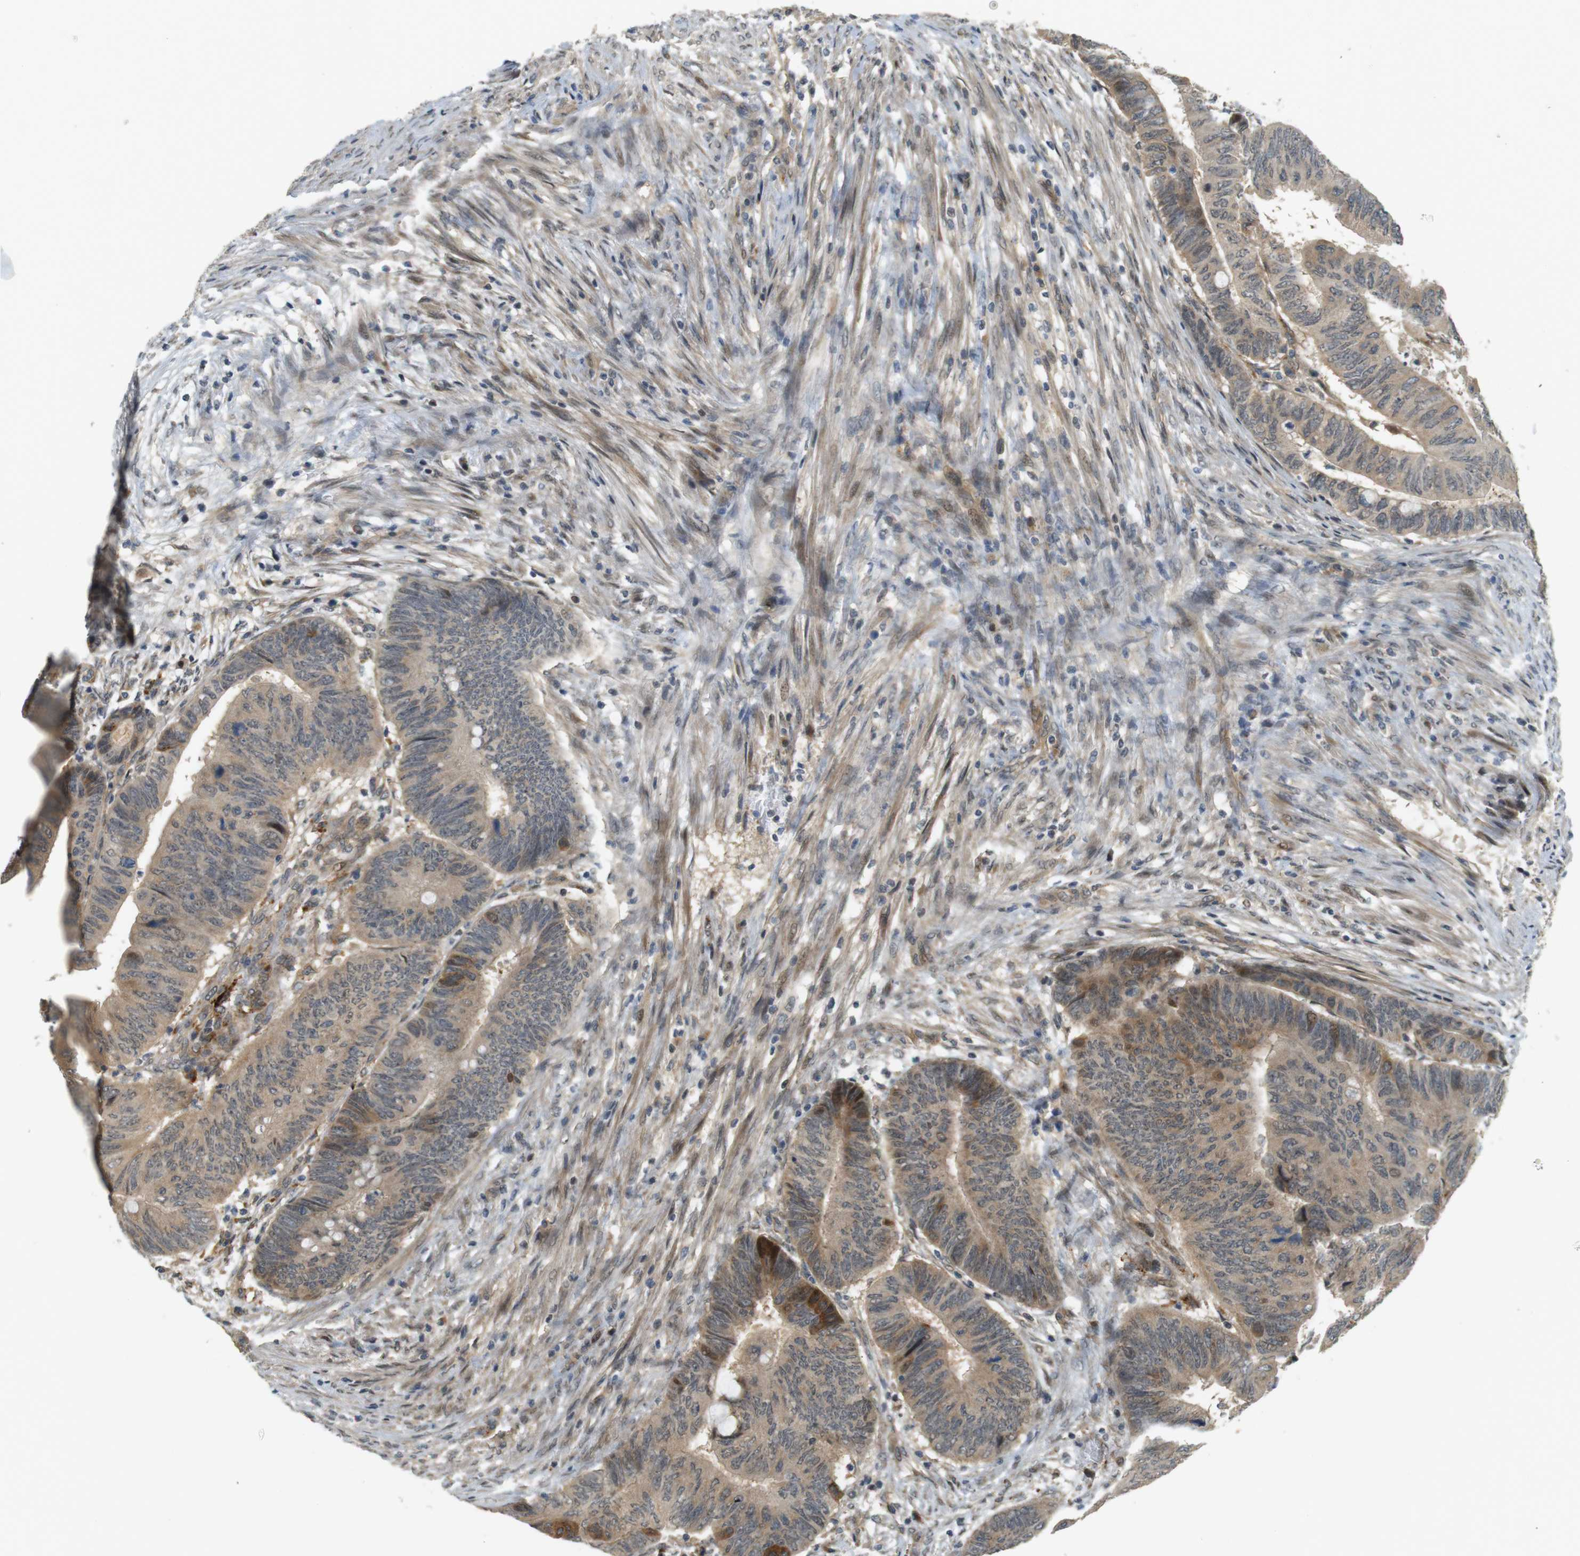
{"staining": {"intensity": "moderate", "quantity": "<25%", "location": "cytoplasmic/membranous"}, "tissue": "colorectal cancer", "cell_type": "Tumor cells", "image_type": "cancer", "snomed": [{"axis": "morphology", "description": "Normal tissue, NOS"}, {"axis": "morphology", "description": "Adenocarcinoma, NOS"}, {"axis": "topography", "description": "Rectum"}, {"axis": "topography", "description": "Peripheral nerve tissue"}], "caption": "Adenocarcinoma (colorectal) stained with IHC displays moderate cytoplasmic/membranous positivity in about <25% of tumor cells. The protein of interest is stained brown, and the nuclei are stained in blue (DAB (3,3'-diaminobenzidine) IHC with brightfield microscopy, high magnification).", "gene": "TSPAN9", "patient": {"sex": "male", "age": 92}}